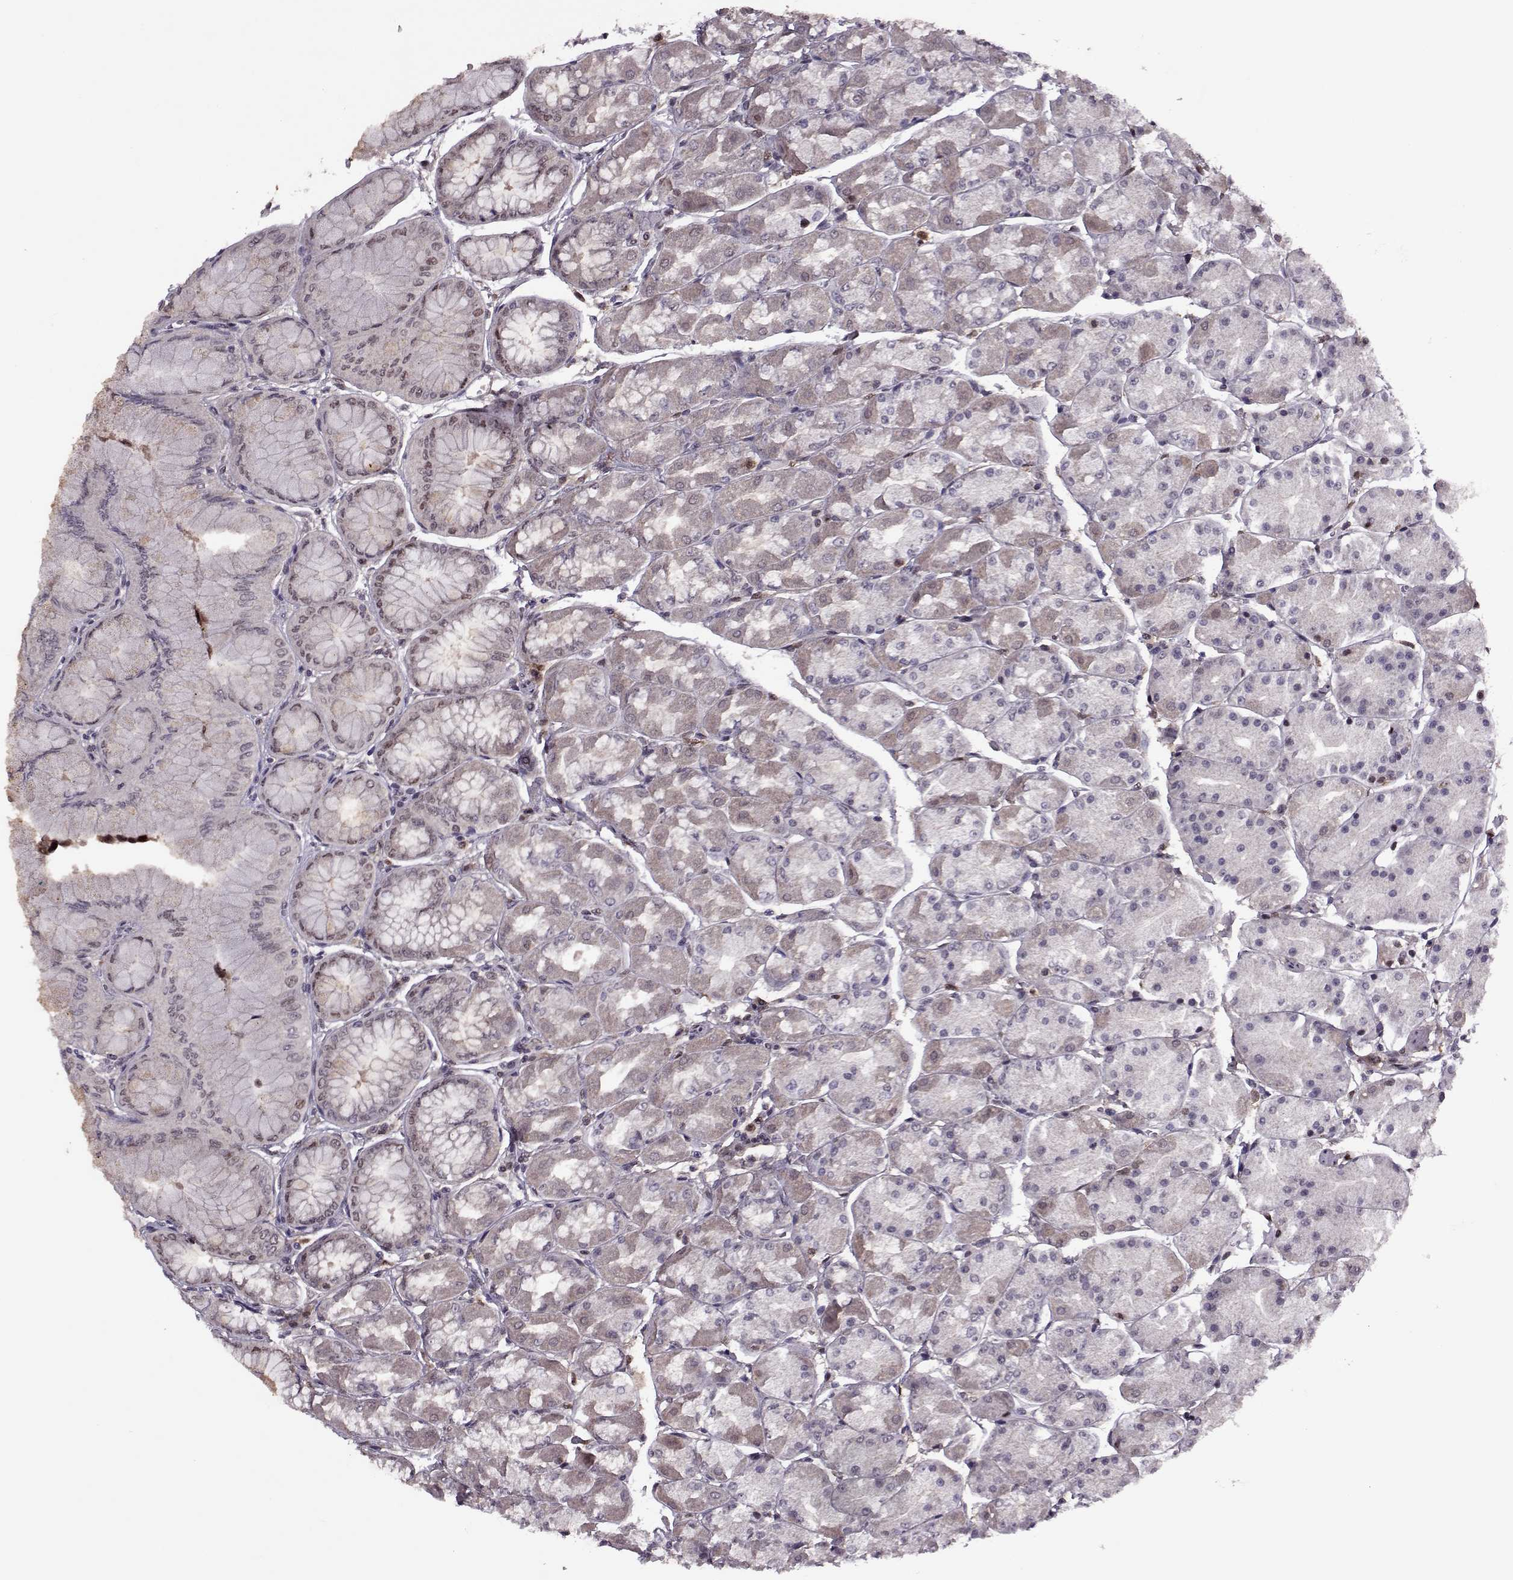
{"staining": {"intensity": "negative", "quantity": "none", "location": "none"}, "tissue": "stomach", "cell_type": "Glandular cells", "image_type": "normal", "snomed": [{"axis": "morphology", "description": "Normal tissue, NOS"}, {"axis": "topography", "description": "Stomach, upper"}], "caption": "This is a image of immunohistochemistry (IHC) staining of benign stomach, which shows no expression in glandular cells. The staining was performed using DAB to visualize the protein expression in brown, while the nuclei were stained in blue with hematoxylin (Magnification: 20x).", "gene": "CDK4", "patient": {"sex": "male", "age": 60}}